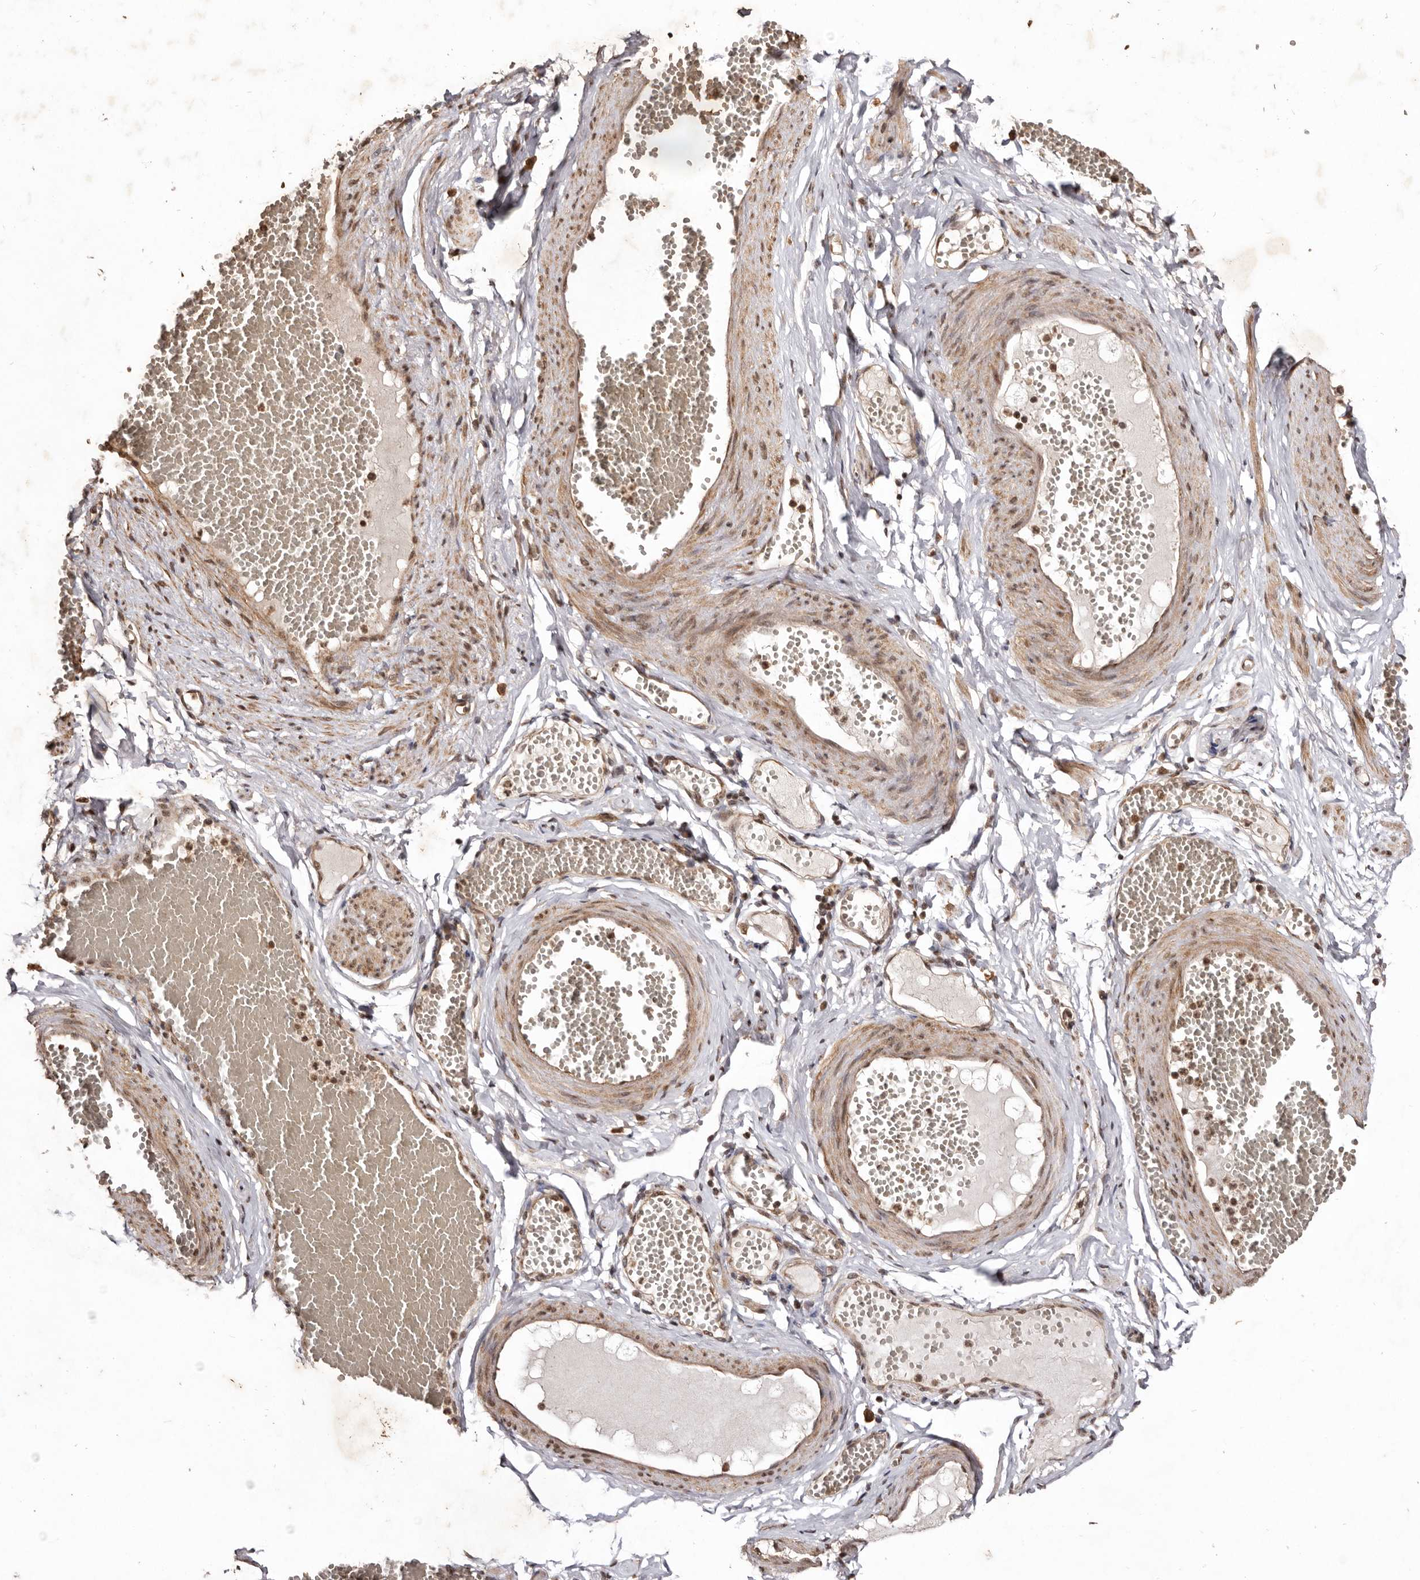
{"staining": {"intensity": "moderate", "quantity": ">75%", "location": "cytoplasmic/membranous,nuclear"}, "tissue": "adipose tissue", "cell_type": "Adipocytes", "image_type": "normal", "snomed": [{"axis": "morphology", "description": "Normal tissue, NOS"}, {"axis": "topography", "description": "Smooth muscle"}, {"axis": "topography", "description": "Peripheral nerve tissue"}], "caption": "Immunohistochemical staining of normal adipose tissue demonstrates moderate cytoplasmic/membranous,nuclear protein positivity in about >75% of adipocytes.", "gene": "NOTCH1", "patient": {"sex": "female", "age": 39}}